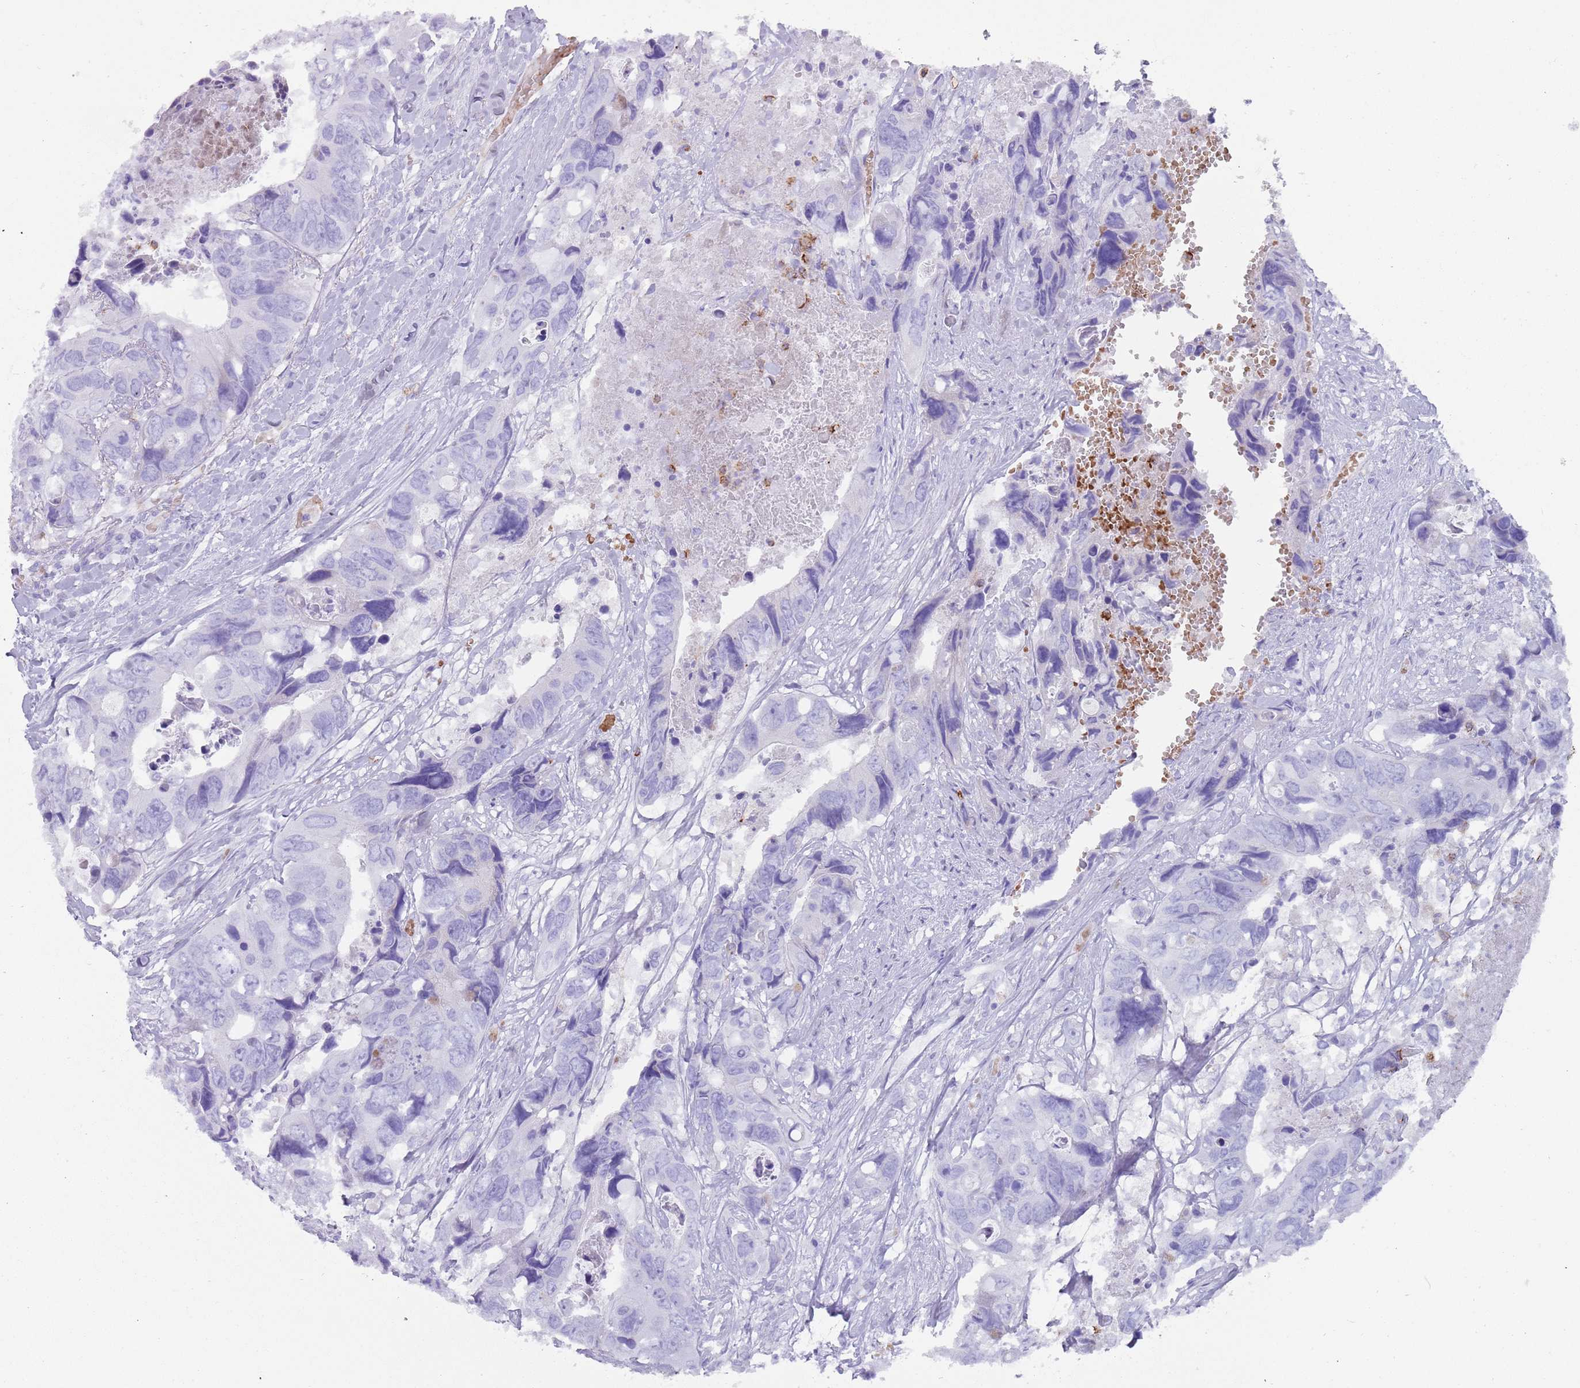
{"staining": {"intensity": "negative", "quantity": "none", "location": "none"}, "tissue": "colorectal cancer", "cell_type": "Tumor cells", "image_type": "cancer", "snomed": [{"axis": "morphology", "description": "Adenocarcinoma, NOS"}, {"axis": "topography", "description": "Rectum"}], "caption": "A histopathology image of colorectal cancer stained for a protein demonstrates no brown staining in tumor cells.", "gene": "TMEM251", "patient": {"sex": "male", "age": 57}}